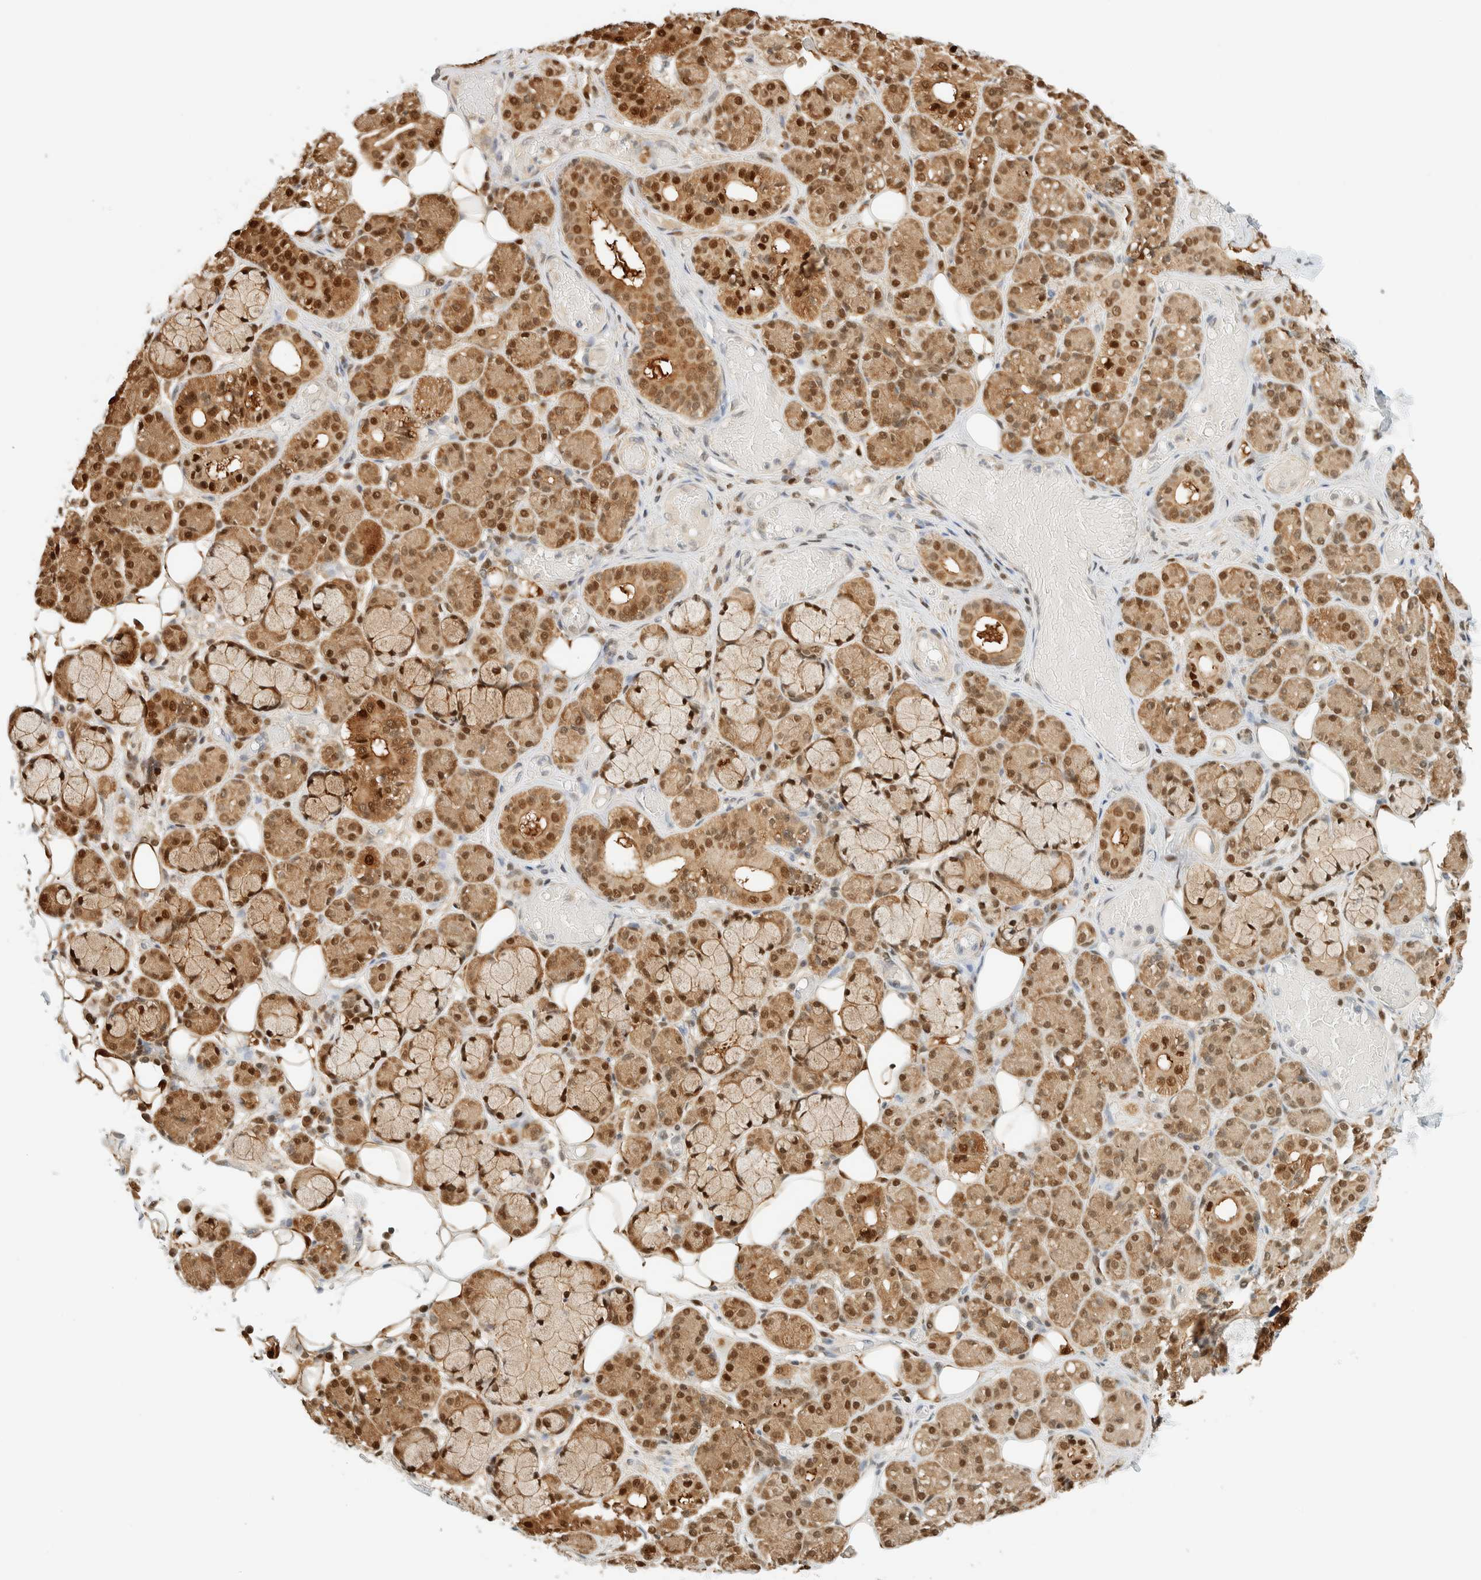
{"staining": {"intensity": "strong", "quantity": ">75%", "location": "cytoplasmic/membranous,nuclear"}, "tissue": "salivary gland", "cell_type": "Glandular cells", "image_type": "normal", "snomed": [{"axis": "morphology", "description": "Normal tissue, NOS"}, {"axis": "topography", "description": "Salivary gland"}], "caption": "IHC (DAB (3,3'-diaminobenzidine)) staining of benign salivary gland demonstrates strong cytoplasmic/membranous,nuclear protein staining in about >75% of glandular cells.", "gene": "ZBTB37", "patient": {"sex": "male", "age": 63}}